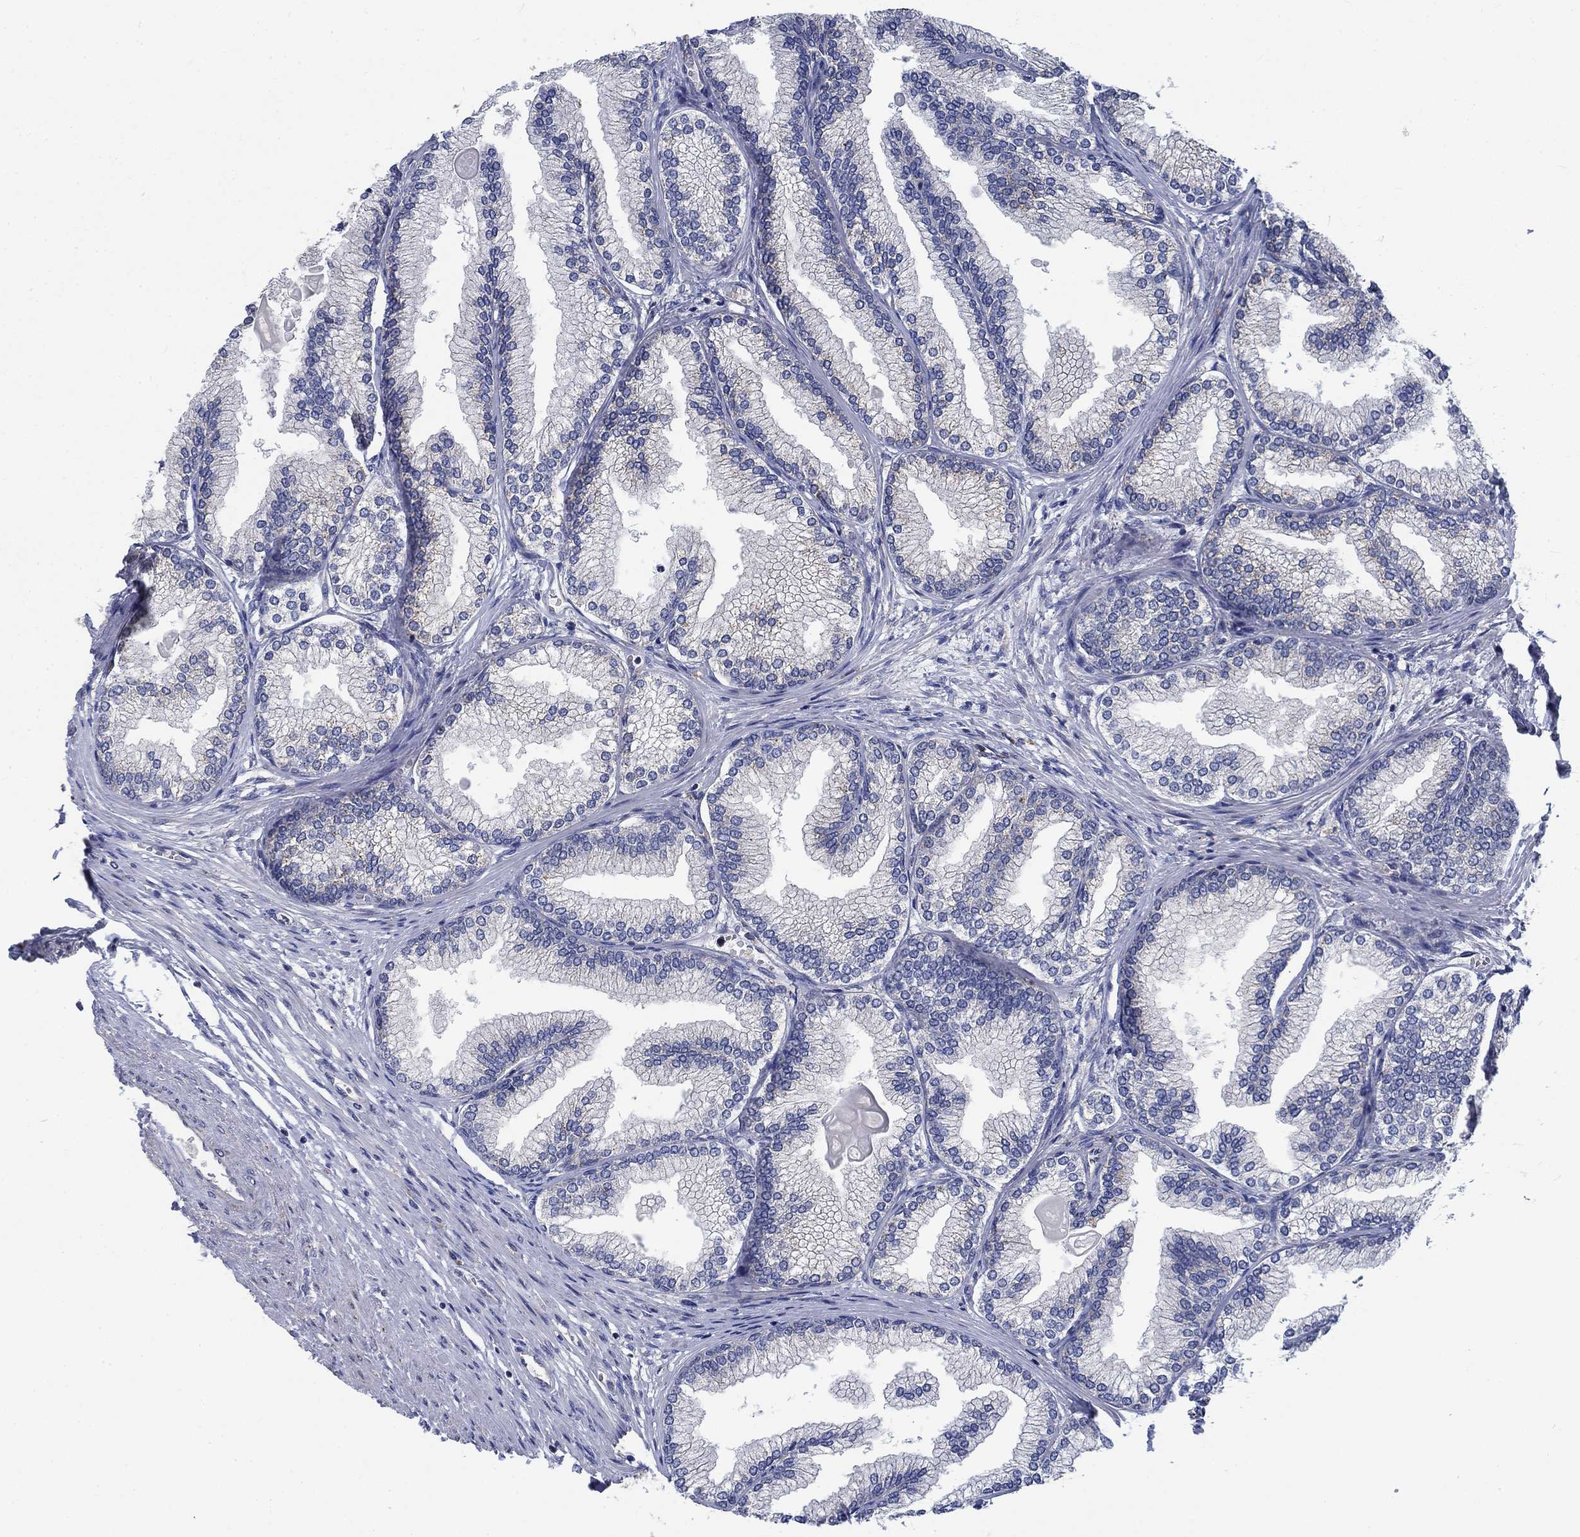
{"staining": {"intensity": "negative", "quantity": "none", "location": "none"}, "tissue": "prostate", "cell_type": "Glandular cells", "image_type": "normal", "snomed": [{"axis": "morphology", "description": "Normal tissue, NOS"}, {"axis": "topography", "description": "Prostate"}], "caption": "An immunohistochemistry (IHC) micrograph of unremarkable prostate is shown. There is no staining in glandular cells of prostate. (DAB (3,3'-diaminobenzidine) immunohistochemistry (IHC) visualized using brightfield microscopy, high magnification).", "gene": "MMP24", "patient": {"sex": "male", "age": 72}}